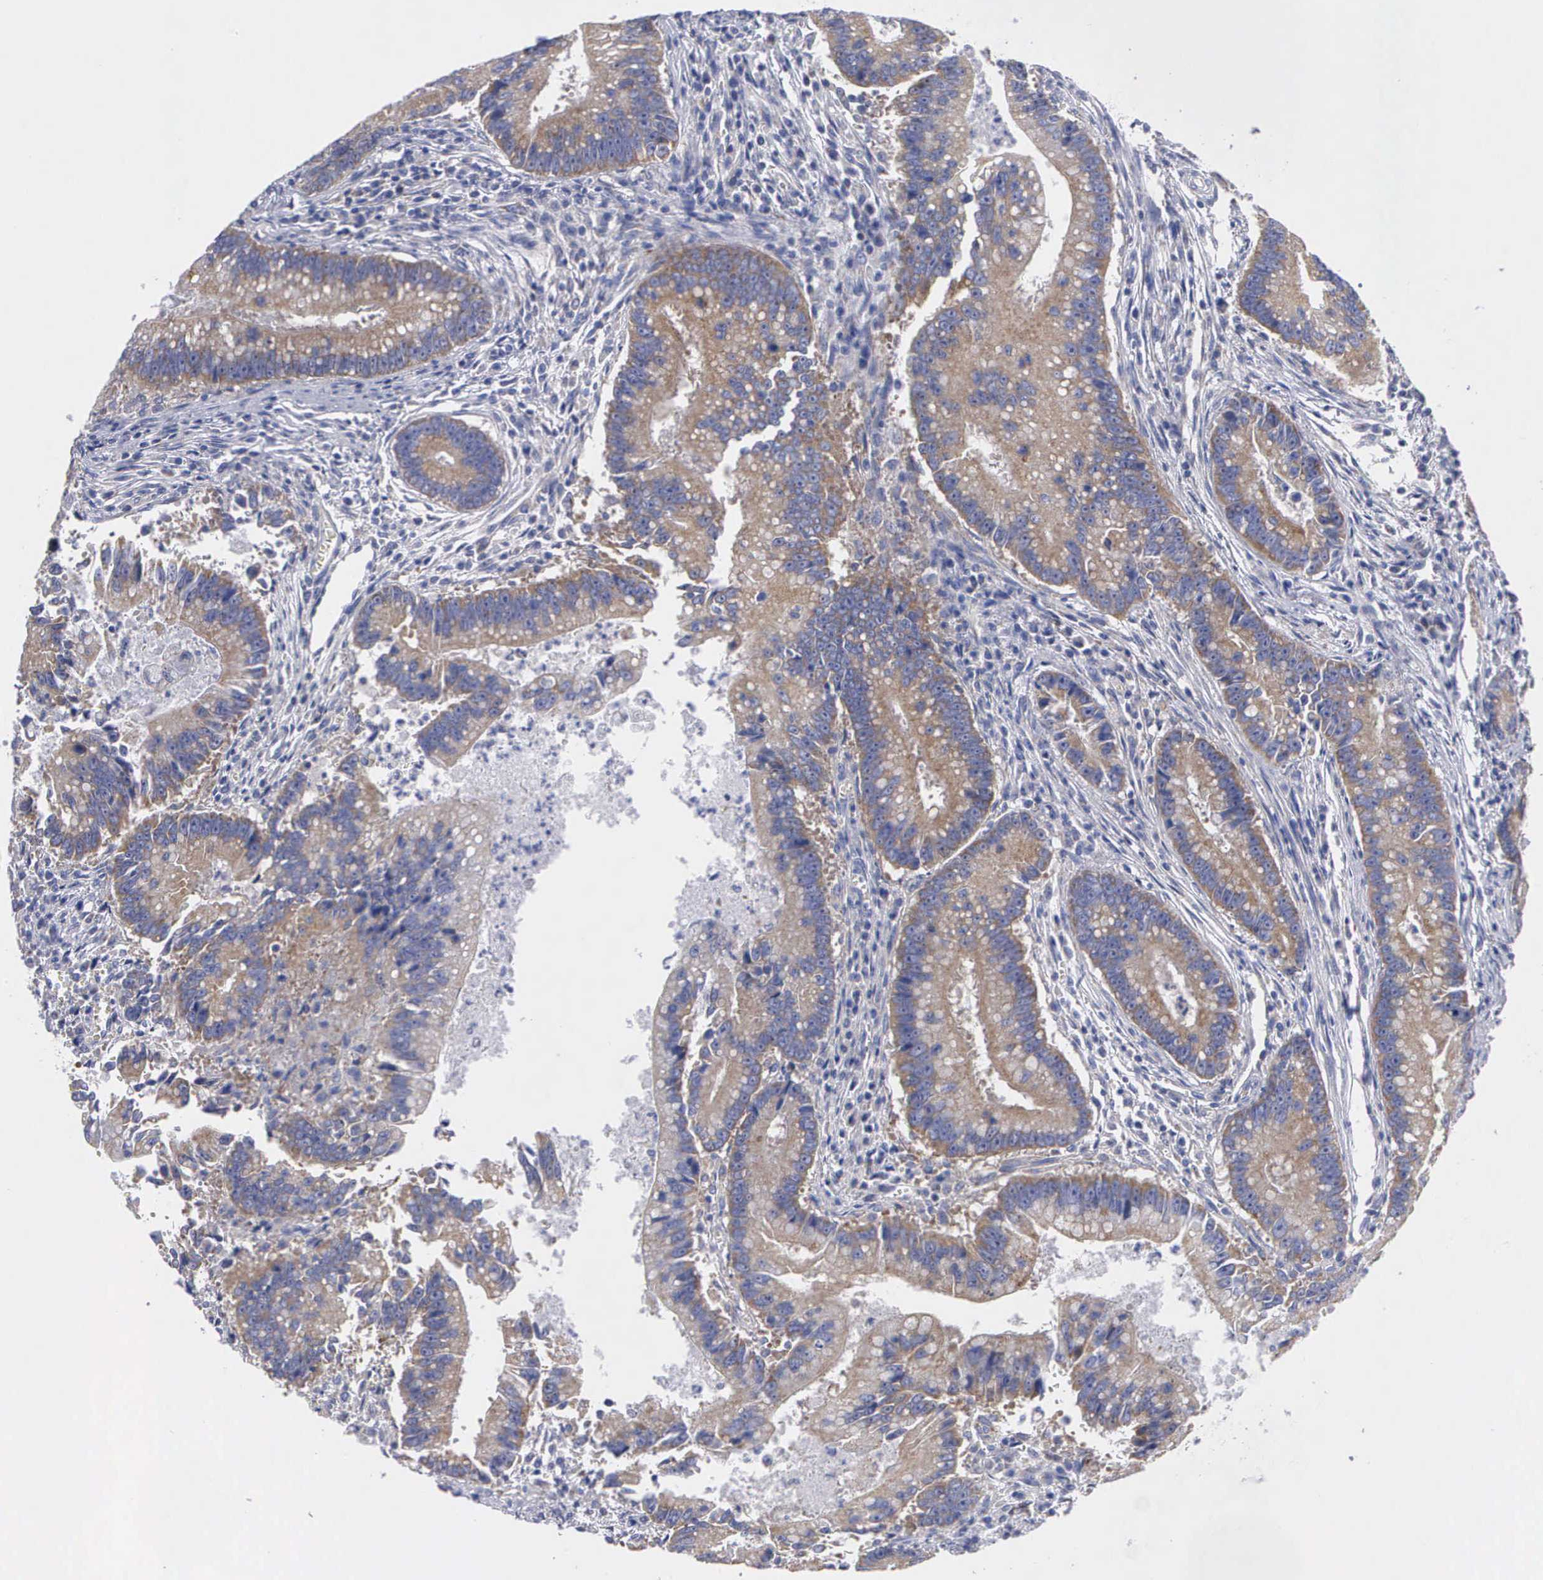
{"staining": {"intensity": "moderate", "quantity": ">75%", "location": "cytoplasmic/membranous"}, "tissue": "colorectal cancer", "cell_type": "Tumor cells", "image_type": "cancer", "snomed": [{"axis": "morphology", "description": "Adenocarcinoma, NOS"}, {"axis": "topography", "description": "Rectum"}], "caption": "Tumor cells demonstrate medium levels of moderate cytoplasmic/membranous positivity in approximately >75% of cells in human colorectal adenocarcinoma.", "gene": "APOOL", "patient": {"sex": "female", "age": 81}}